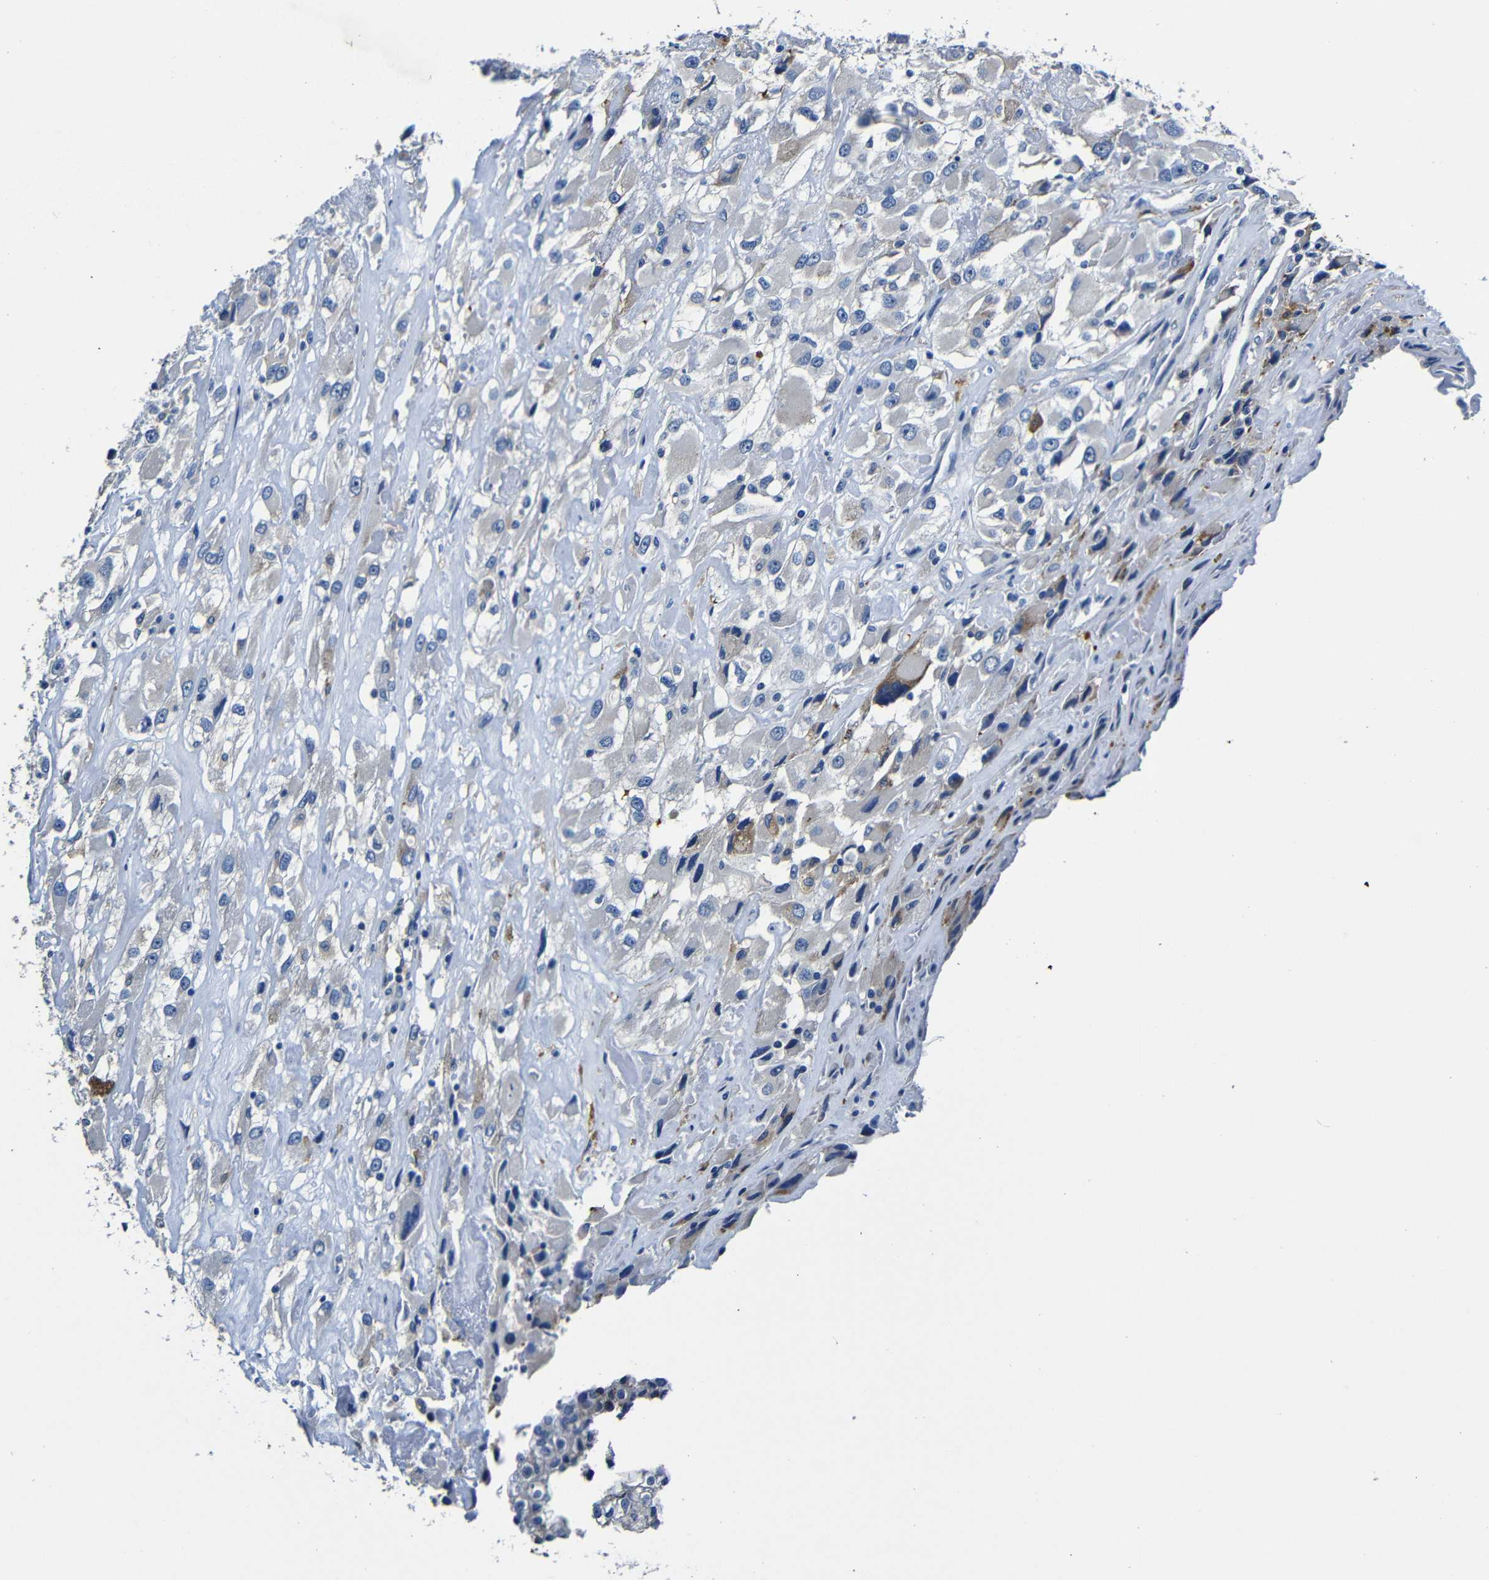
{"staining": {"intensity": "negative", "quantity": "none", "location": "none"}, "tissue": "renal cancer", "cell_type": "Tumor cells", "image_type": "cancer", "snomed": [{"axis": "morphology", "description": "Adenocarcinoma, NOS"}, {"axis": "topography", "description": "Kidney"}], "caption": "Micrograph shows no protein staining in tumor cells of renal cancer (adenocarcinoma) tissue.", "gene": "TNFAIP1", "patient": {"sex": "female", "age": 52}}